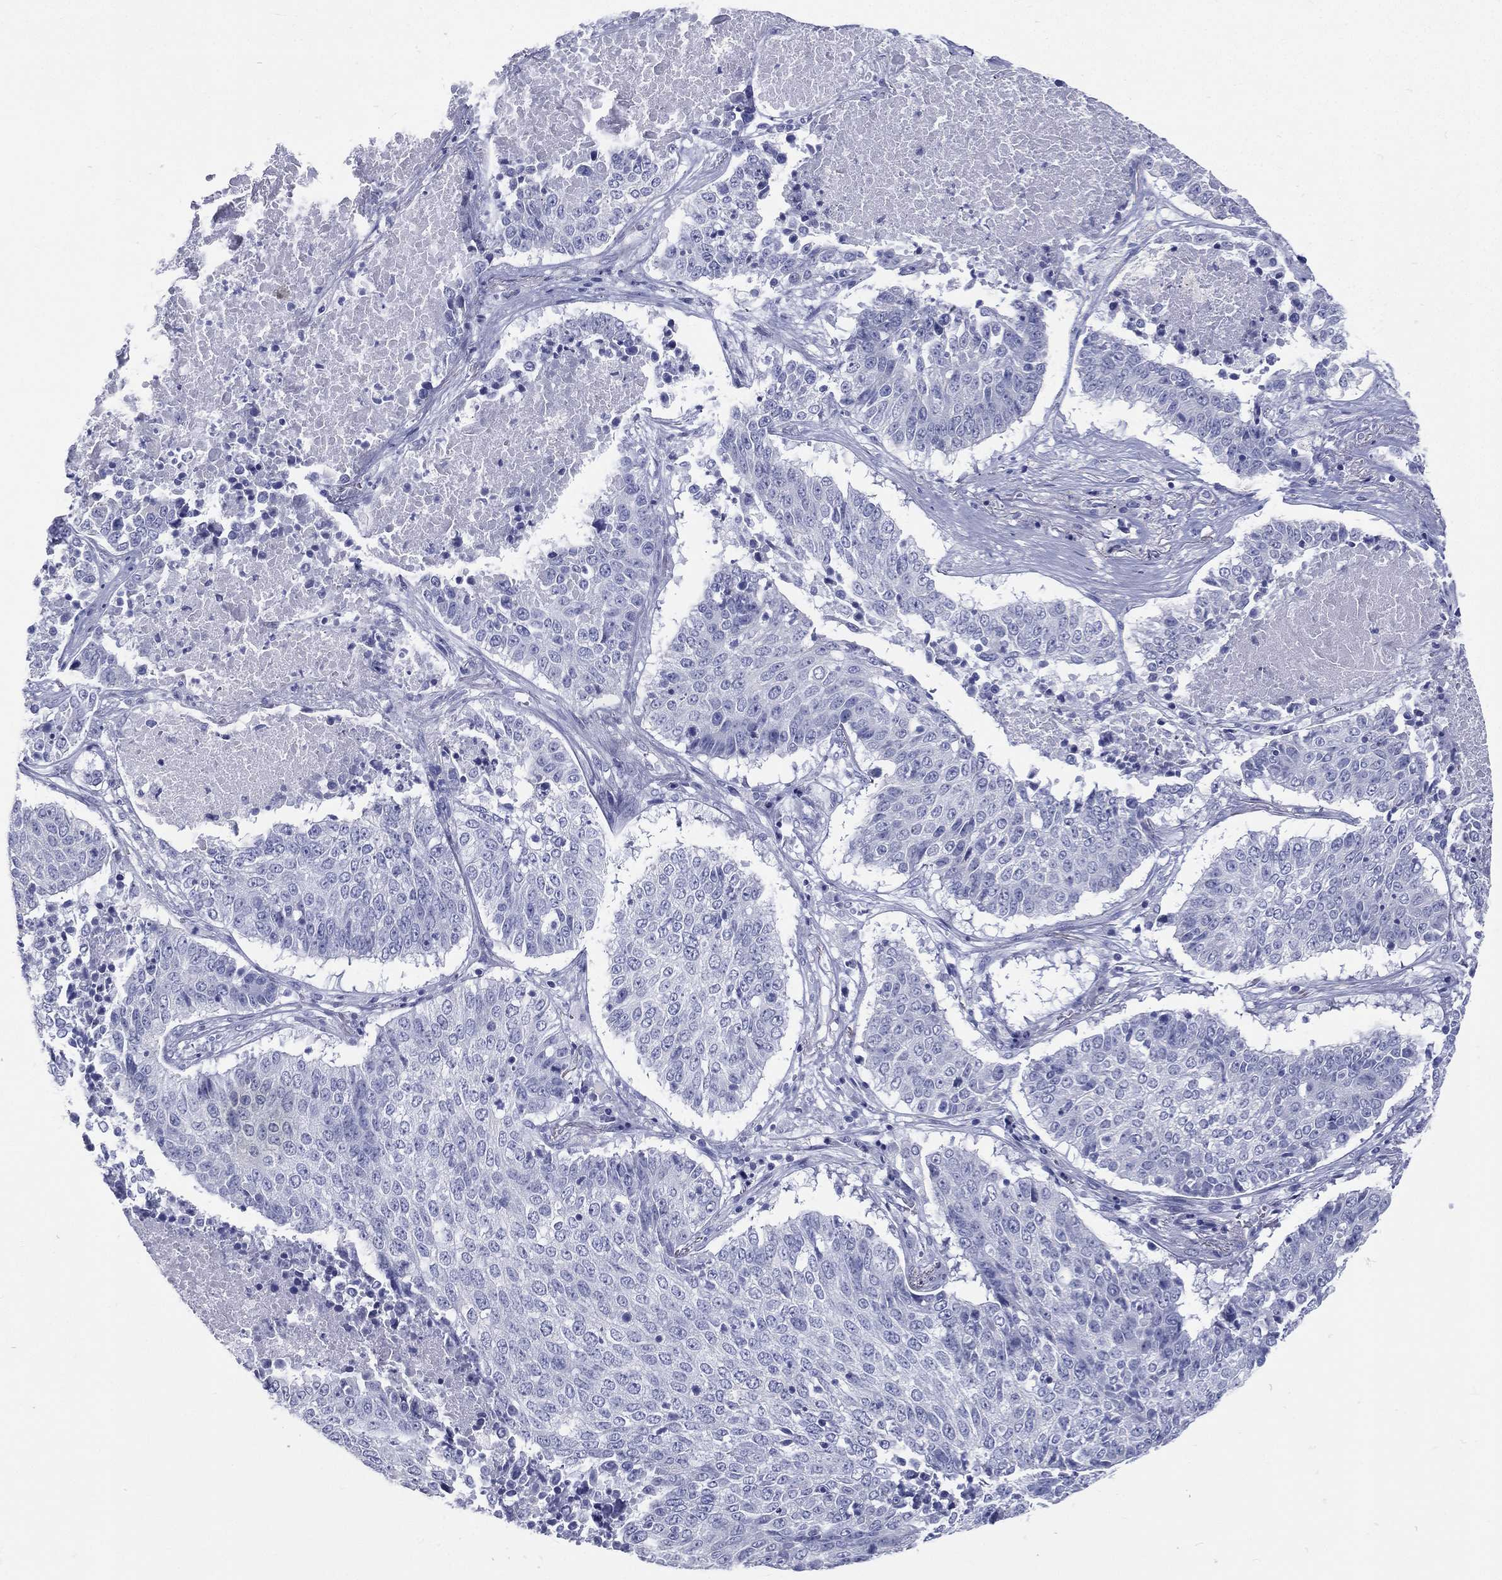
{"staining": {"intensity": "negative", "quantity": "none", "location": "none"}, "tissue": "lung cancer", "cell_type": "Tumor cells", "image_type": "cancer", "snomed": [{"axis": "morphology", "description": "Squamous cell carcinoma, NOS"}, {"axis": "topography", "description": "Lung"}], "caption": "The micrograph exhibits no staining of tumor cells in lung squamous cell carcinoma. Nuclei are stained in blue.", "gene": "RSPH4A", "patient": {"sex": "male", "age": 64}}